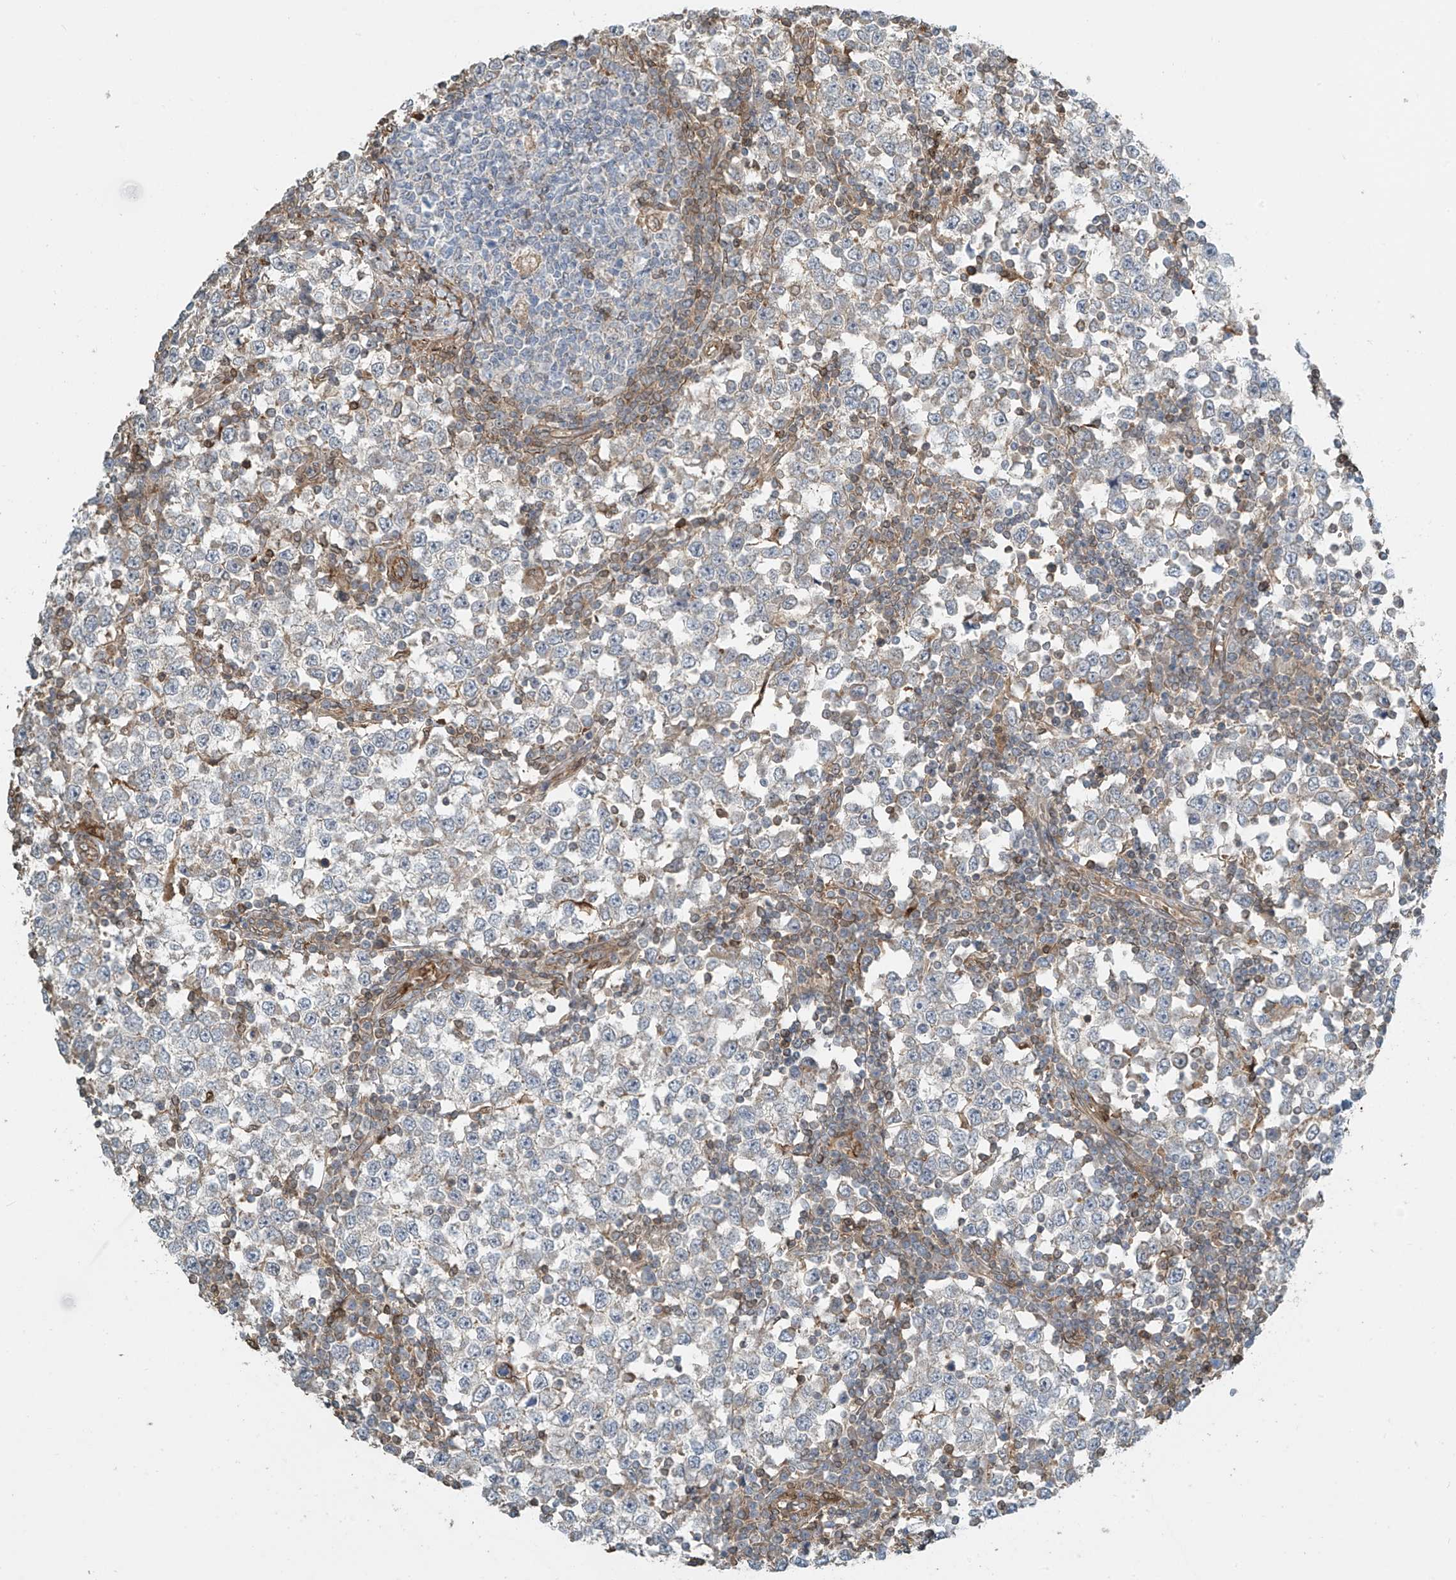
{"staining": {"intensity": "negative", "quantity": "none", "location": "none"}, "tissue": "testis cancer", "cell_type": "Tumor cells", "image_type": "cancer", "snomed": [{"axis": "morphology", "description": "Seminoma, NOS"}, {"axis": "topography", "description": "Testis"}], "caption": "Immunohistochemistry (IHC) histopathology image of neoplastic tissue: seminoma (testis) stained with DAB (3,3'-diaminobenzidine) shows no significant protein positivity in tumor cells.", "gene": "SH3BGRL3", "patient": {"sex": "male", "age": 65}}